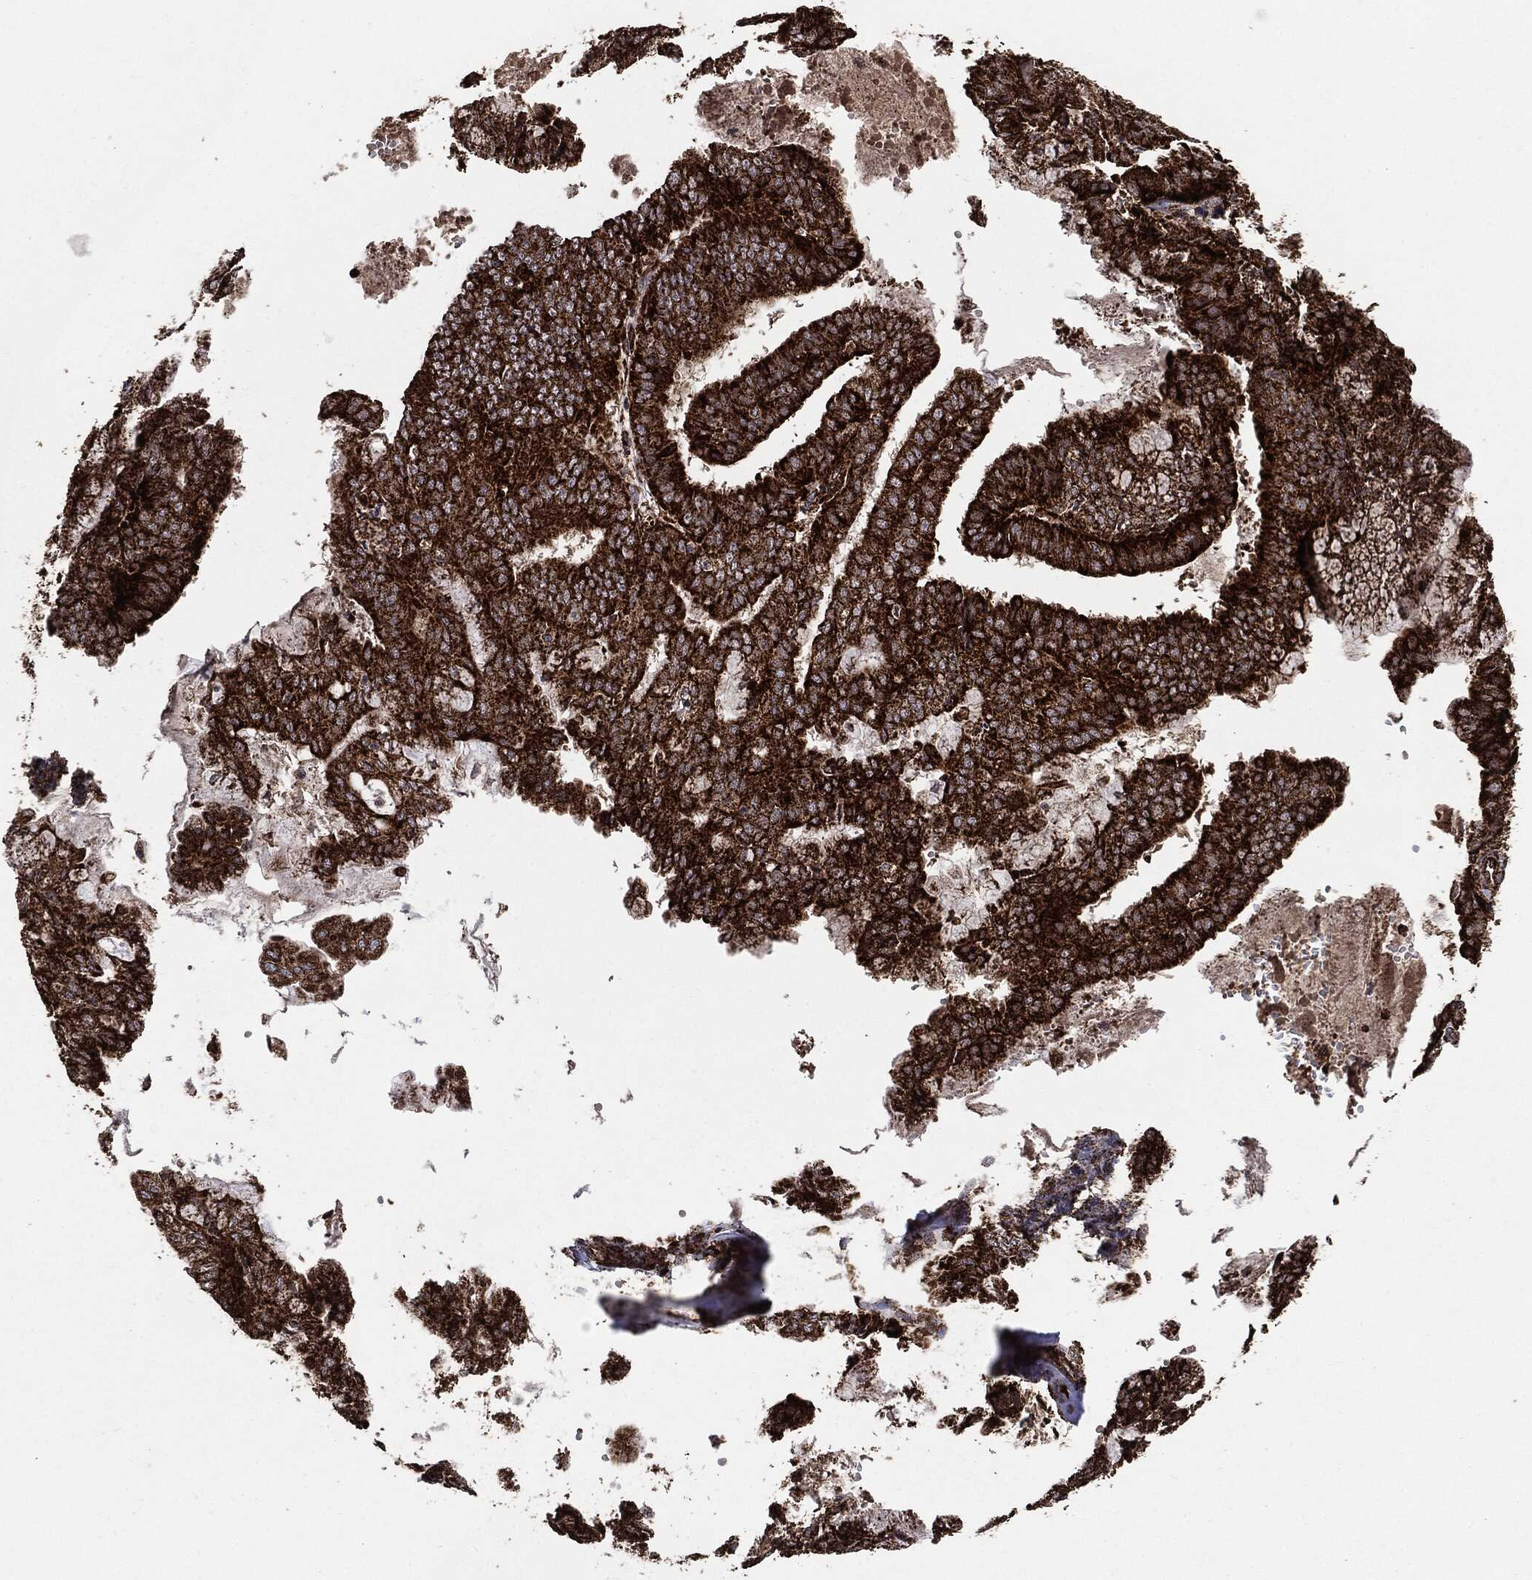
{"staining": {"intensity": "strong", "quantity": ">75%", "location": "cytoplasmic/membranous"}, "tissue": "endometrial cancer", "cell_type": "Tumor cells", "image_type": "cancer", "snomed": [{"axis": "morphology", "description": "Adenocarcinoma, NOS"}, {"axis": "topography", "description": "Endometrium"}], "caption": "Protein expression analysis of endometrial cancer (adenocarcinoma) demonstrates strong cytoplasmic/membranous positivity in approximately >75% of tumor cells.", "gene": "MAP2K1", "patient": {"sex": "female", "age": 63}}